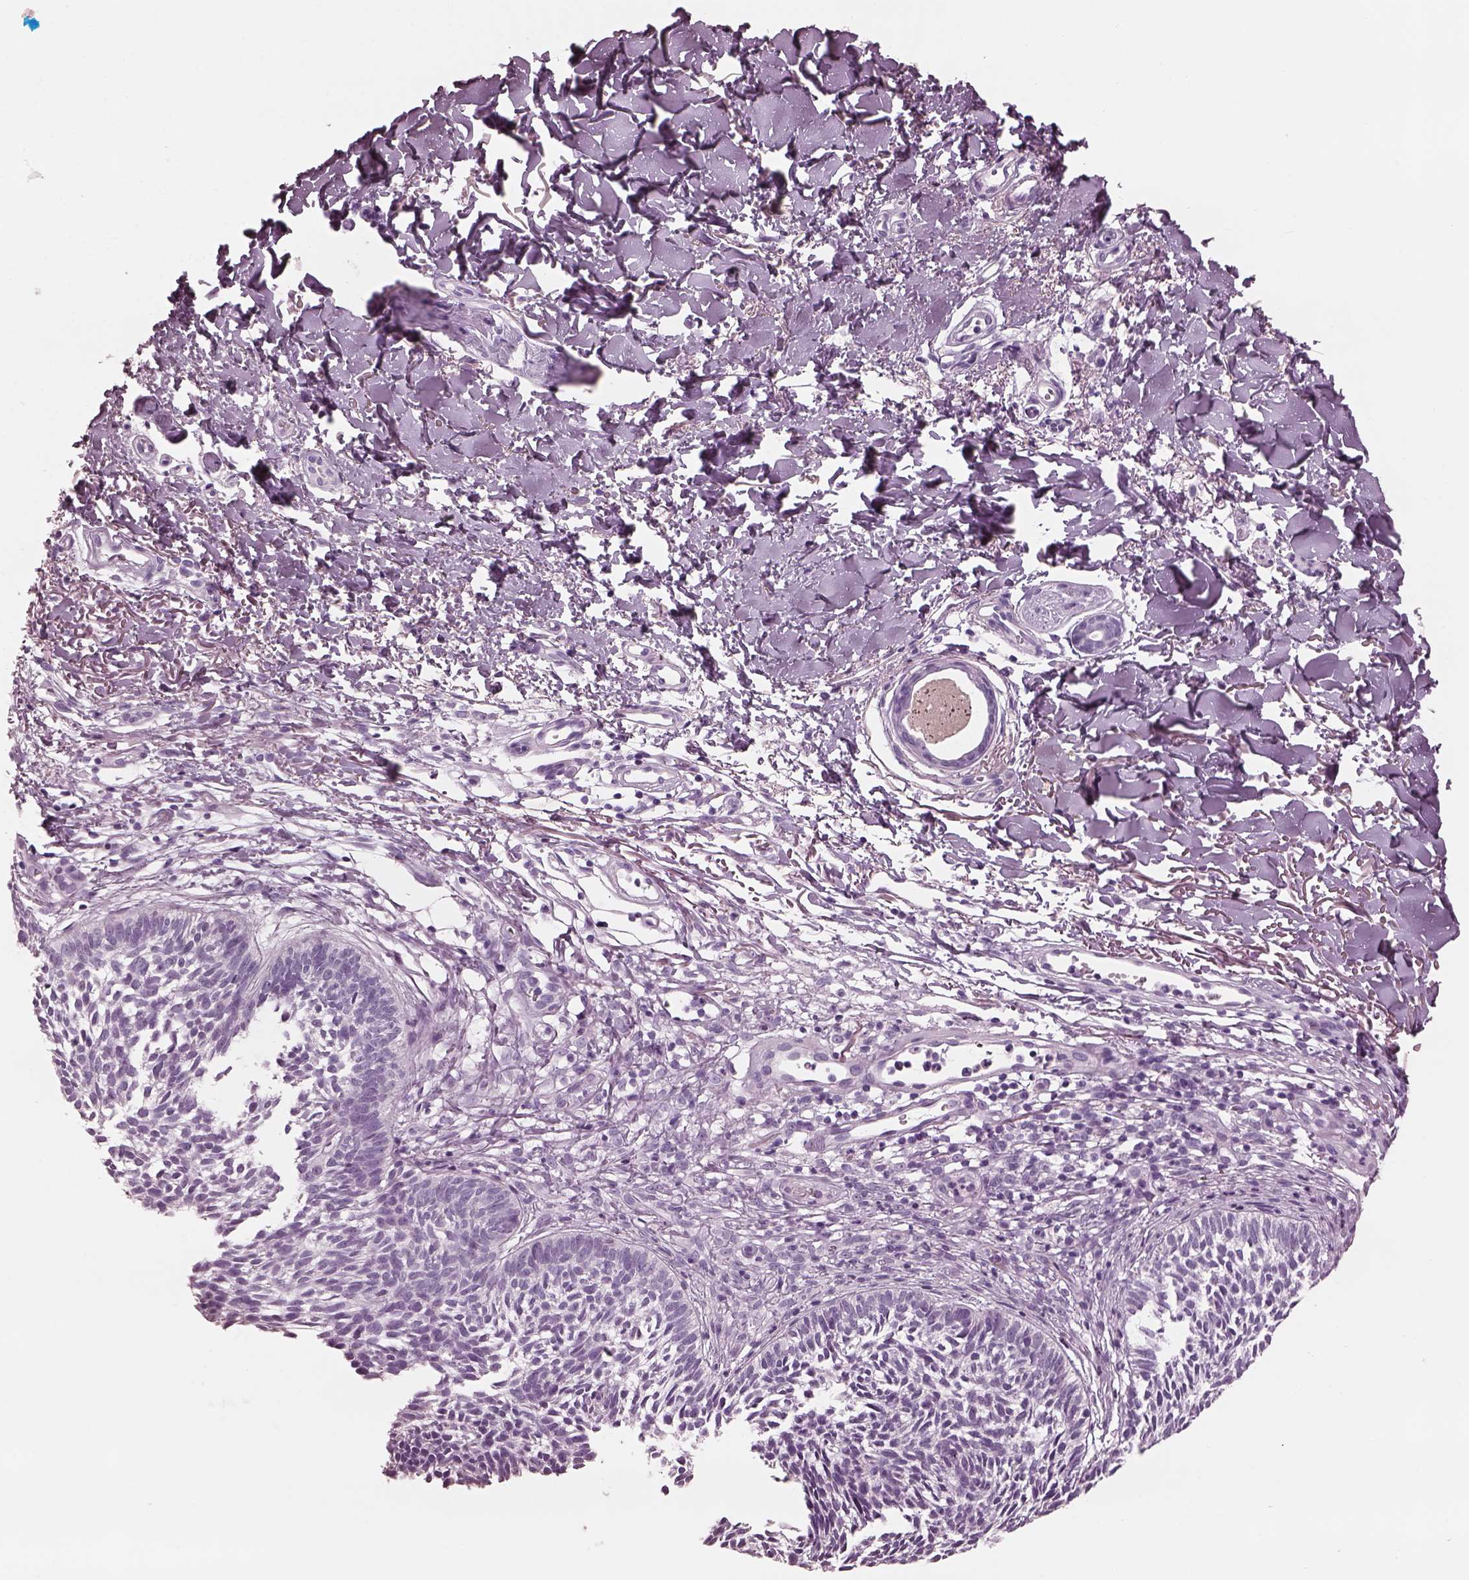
{"staining": {"intensity": "negative", "quantity": "none", "location": "none"}, "tissue": "skin cancer", "cell_type": "Tumor cells", "image_type": "cancer", "snomed": [{"axis": "morphology", "description": "Basal cell carcinoma"}, {"axis": "topography", "description": "Skin"}], "caption": "The micrograph reveals no significant staining in tumor cells of skin cancer.", "gene": "FABP9", "patient": {"sex": "male", "age": 78}}